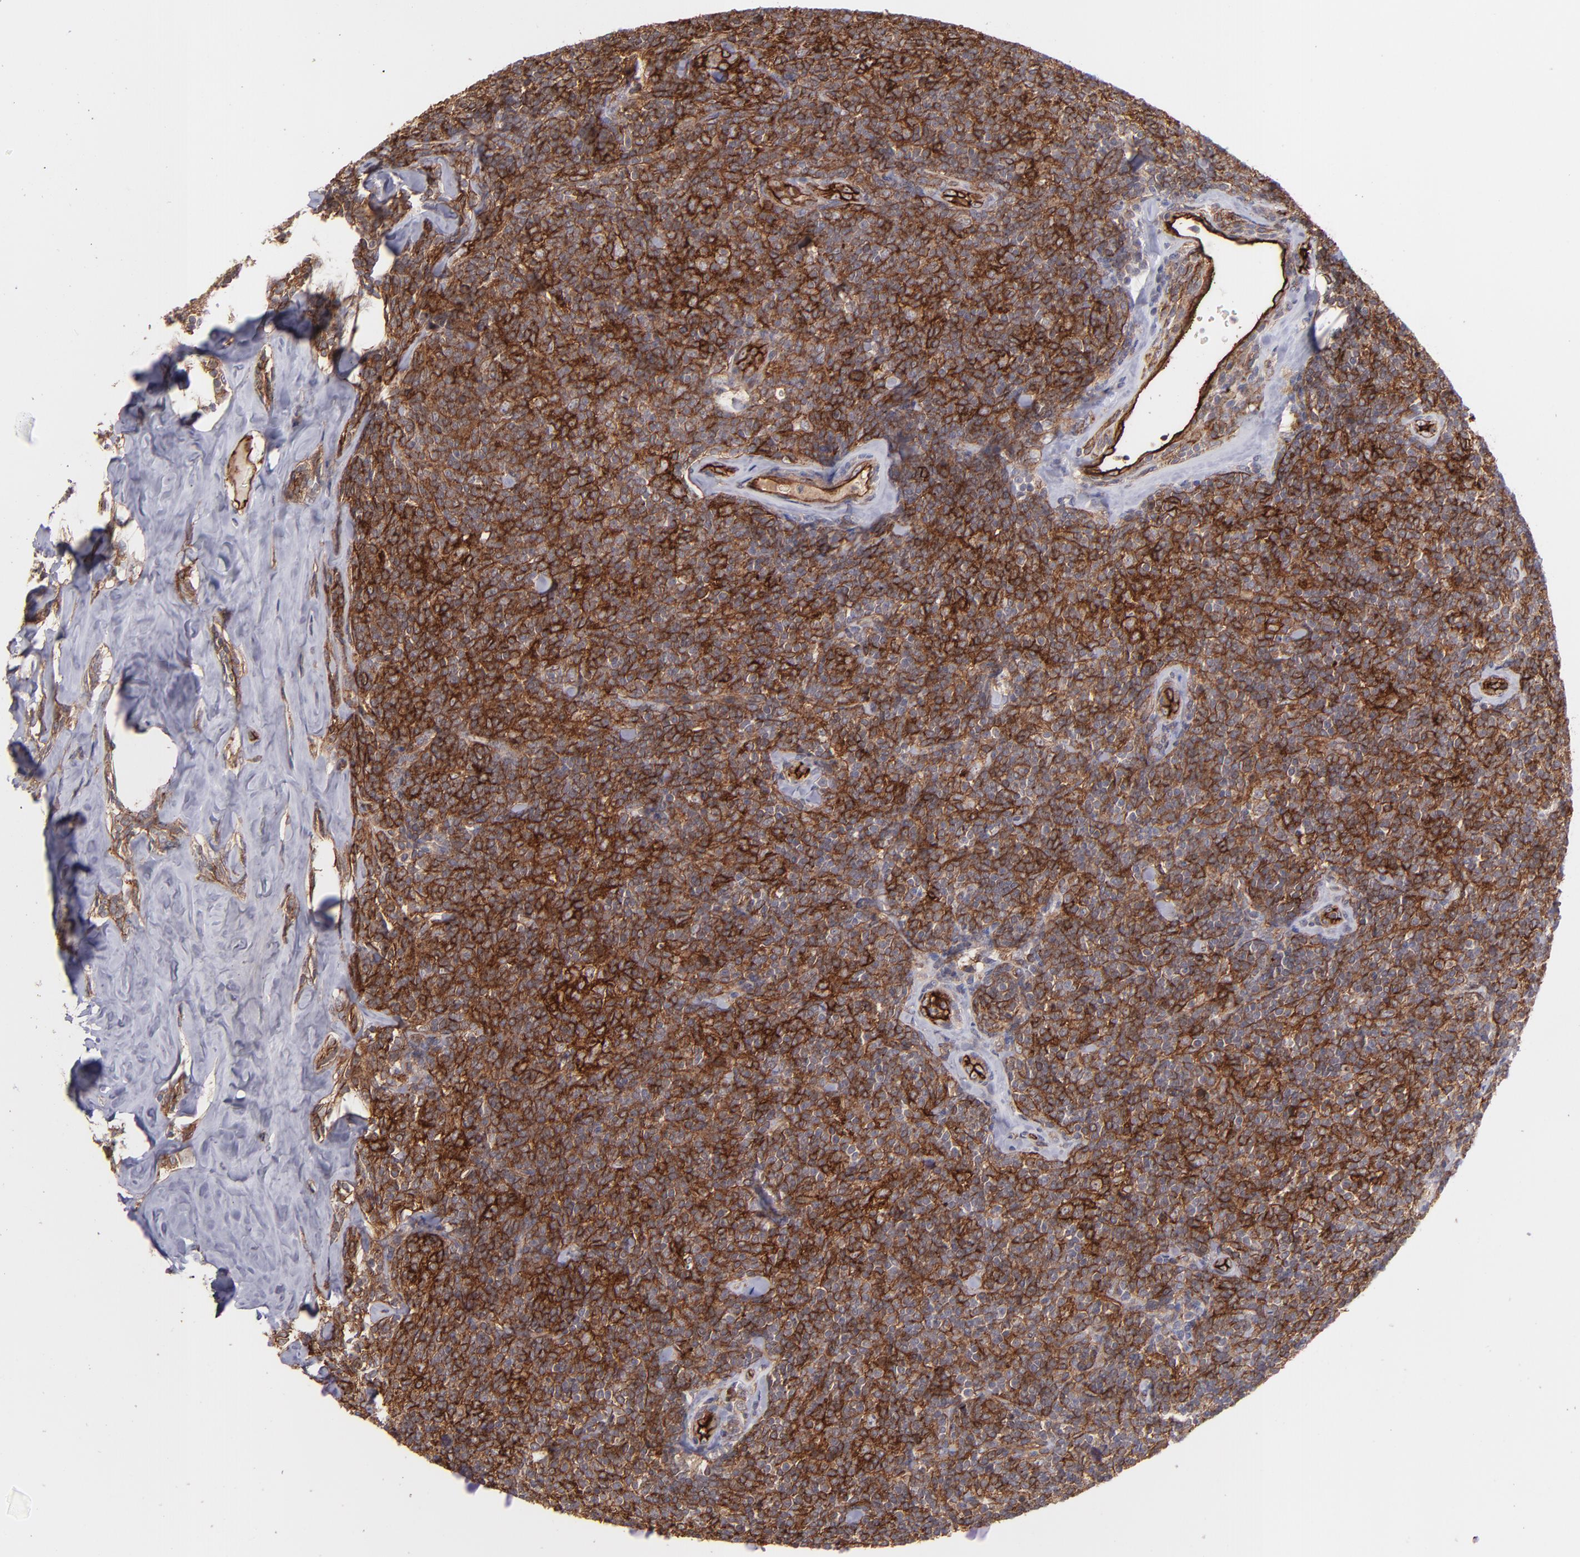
{"staining": {"intensity": "strong", "quantity": ">75%", "location": "cytoplasmic/membranous"}, "tissue": "lymphoma", "cell_type": "Tumor cells", "image_type": "cancer", "snomed": [{"axis": "morphology", "description": "Malignant lymphoma, non-Hodgkin's type, Low grade"}, {"axis": "topography", "description": "Lymph node"}], "caption": "Human low-grade malignant lymphoma, non-Hodgkin's type stained for a protein (brown) demonstrates strong cytoplasmic/membranous positive expression in approximately >75% of tumor cells.", "gene": "ICAM1", "patient": {"sex": "female", "age": 56}}